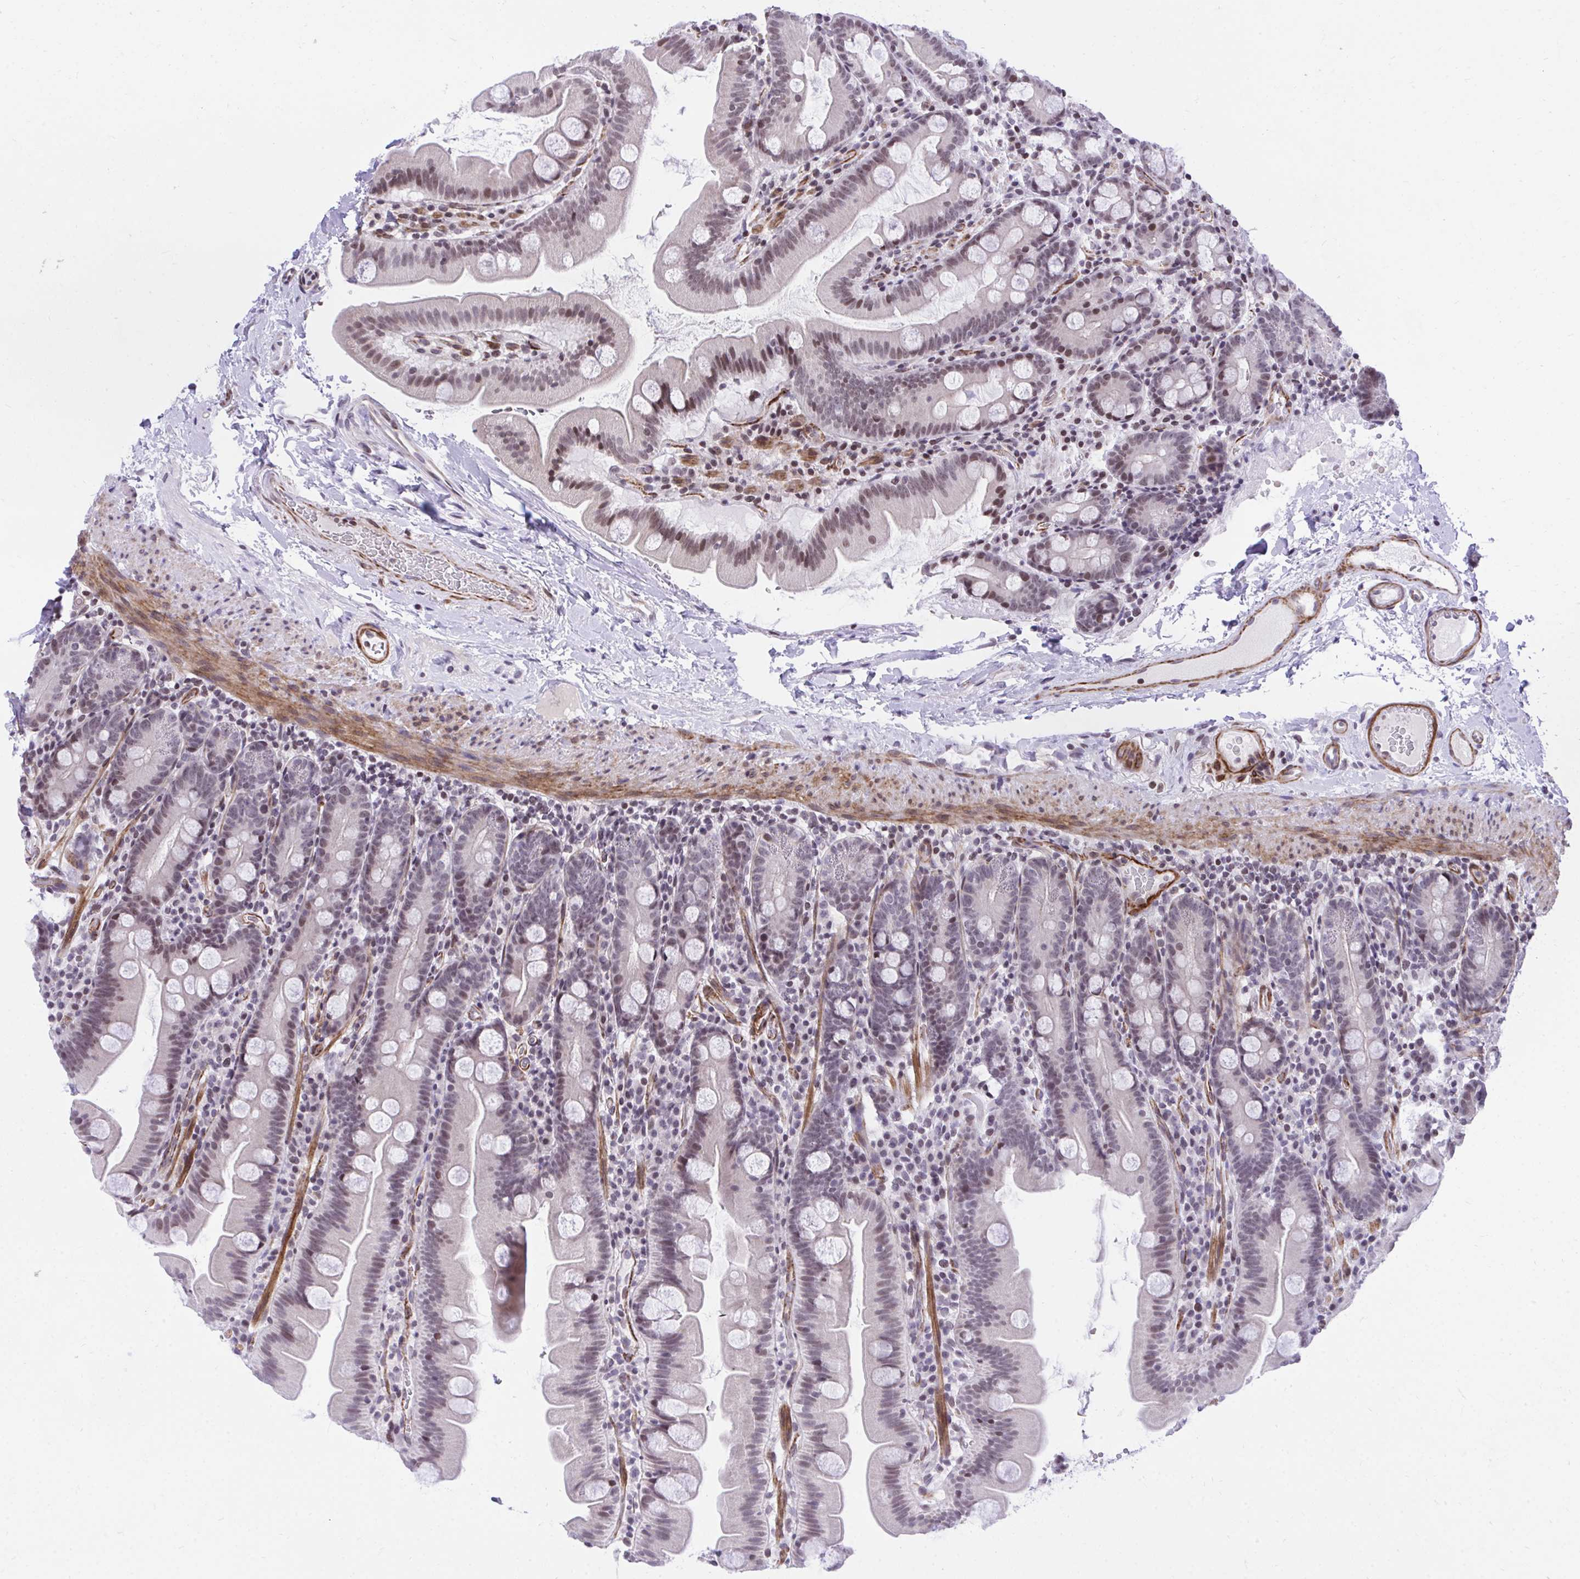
{"staining": {"intensity": "weak", "quantity": "25%-75%", "location": "nuclear"}, "tissue": "small intestine", "cell_type": "Glandular cells", "image_type": "normal", "snomed": [{"axis": "morphology", "description": "Normal tissue, NOS"}, {"axis": "topography", "description": "Small intestine"}], "caption": "Immunohistochemical staining of unremarkable human small intestine reveals weak nuclear protein expression in about 25%-75% of glandular cells.", "gene": "KCNN4", "patient": {"sex": "female", "age": 68}}